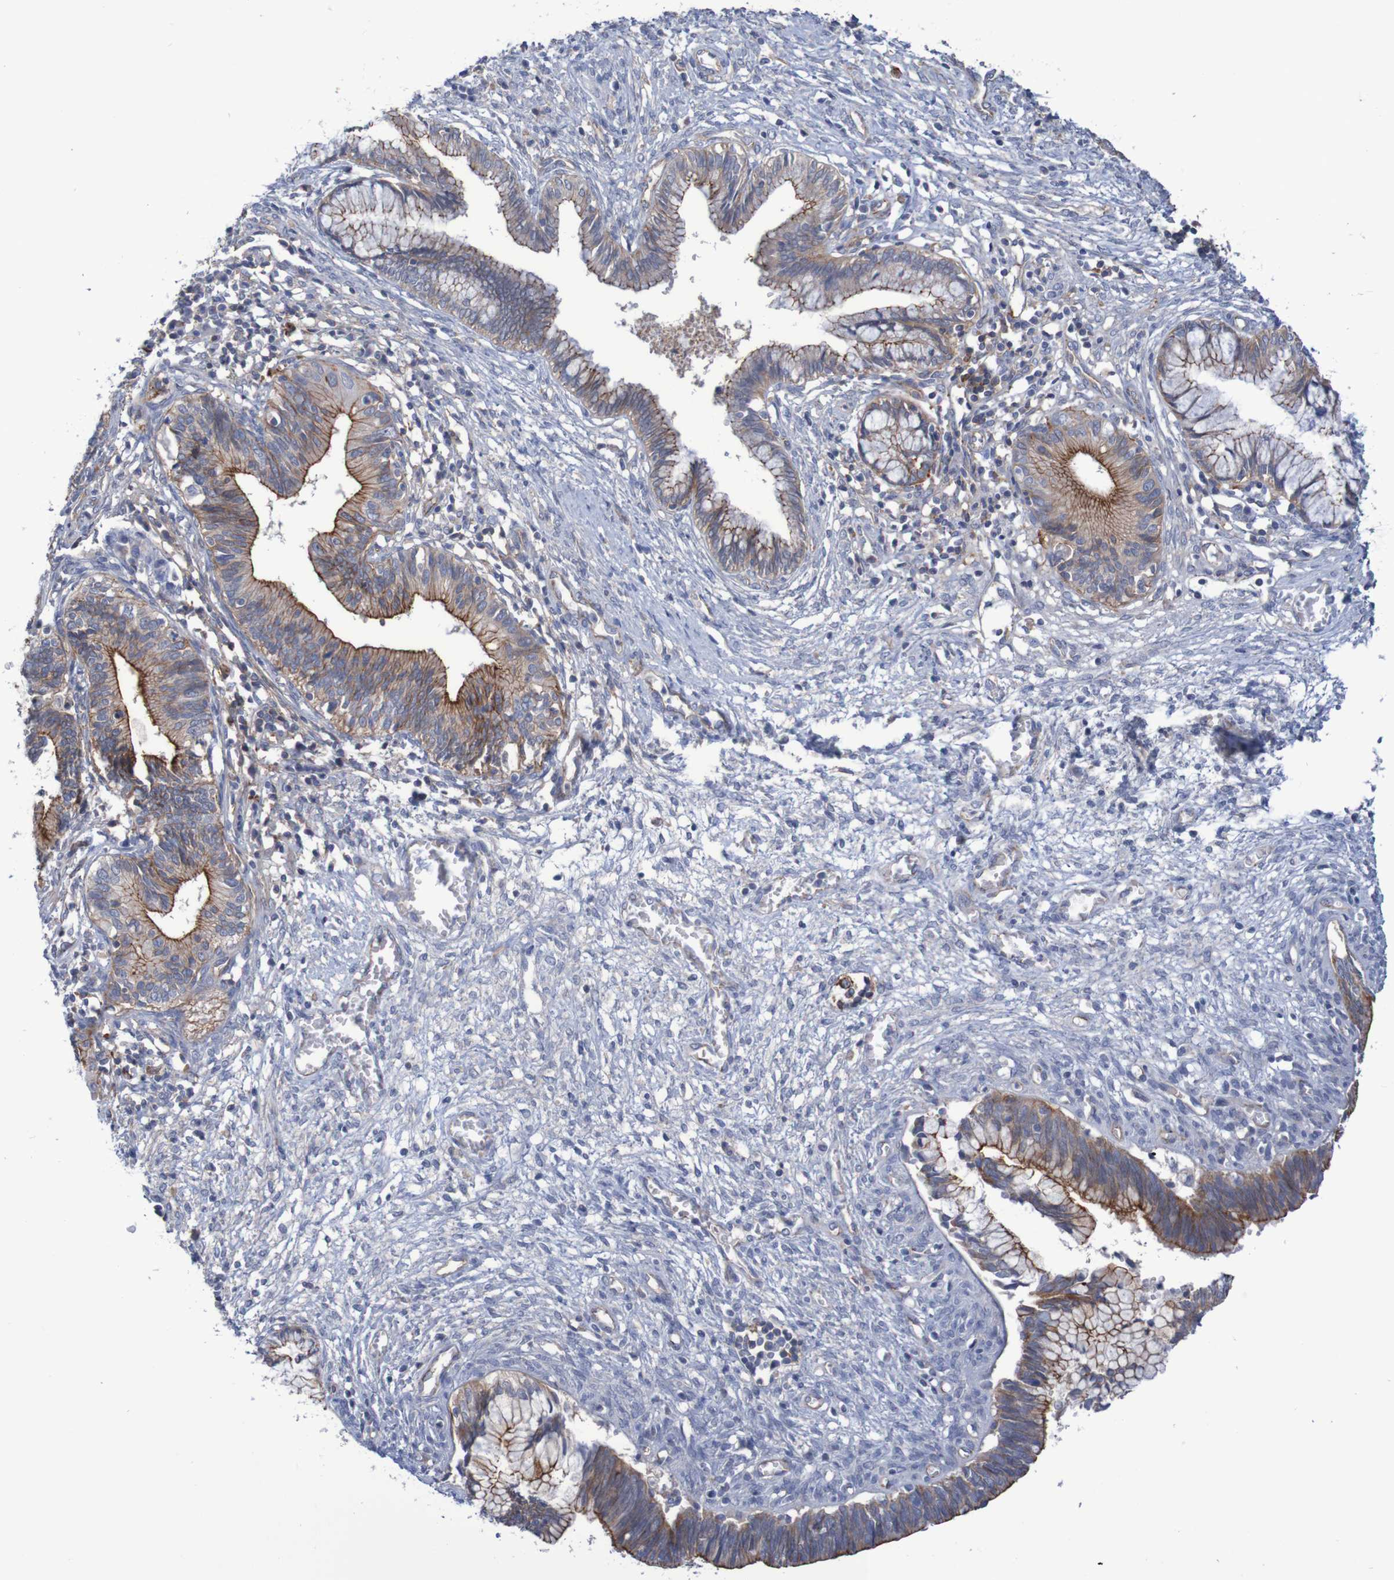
{"staining": {"intensity": "moderate", "quantity": ">75%", "location": "cytoplasmic/membranous"}, "tissue": "cervical cancer", "cell_type": "Tumor cells", "image_type": "cancer", "snomed": [{"axis": "morphology", "description": "Adenocarcinoma, NOS"}, {"axis": "topography", "description": "Cervix"}], "caption": "A photomicrograph of human cervical cancer stained for a protein exhibits moderate cytoplasmic/membranous brown staining in tumor cells. (brown staining indicates protein expression, while blue staining denotes nuclei).", "gene": "NECTIN2", "patient": {"sex": "female", "age": 44}}